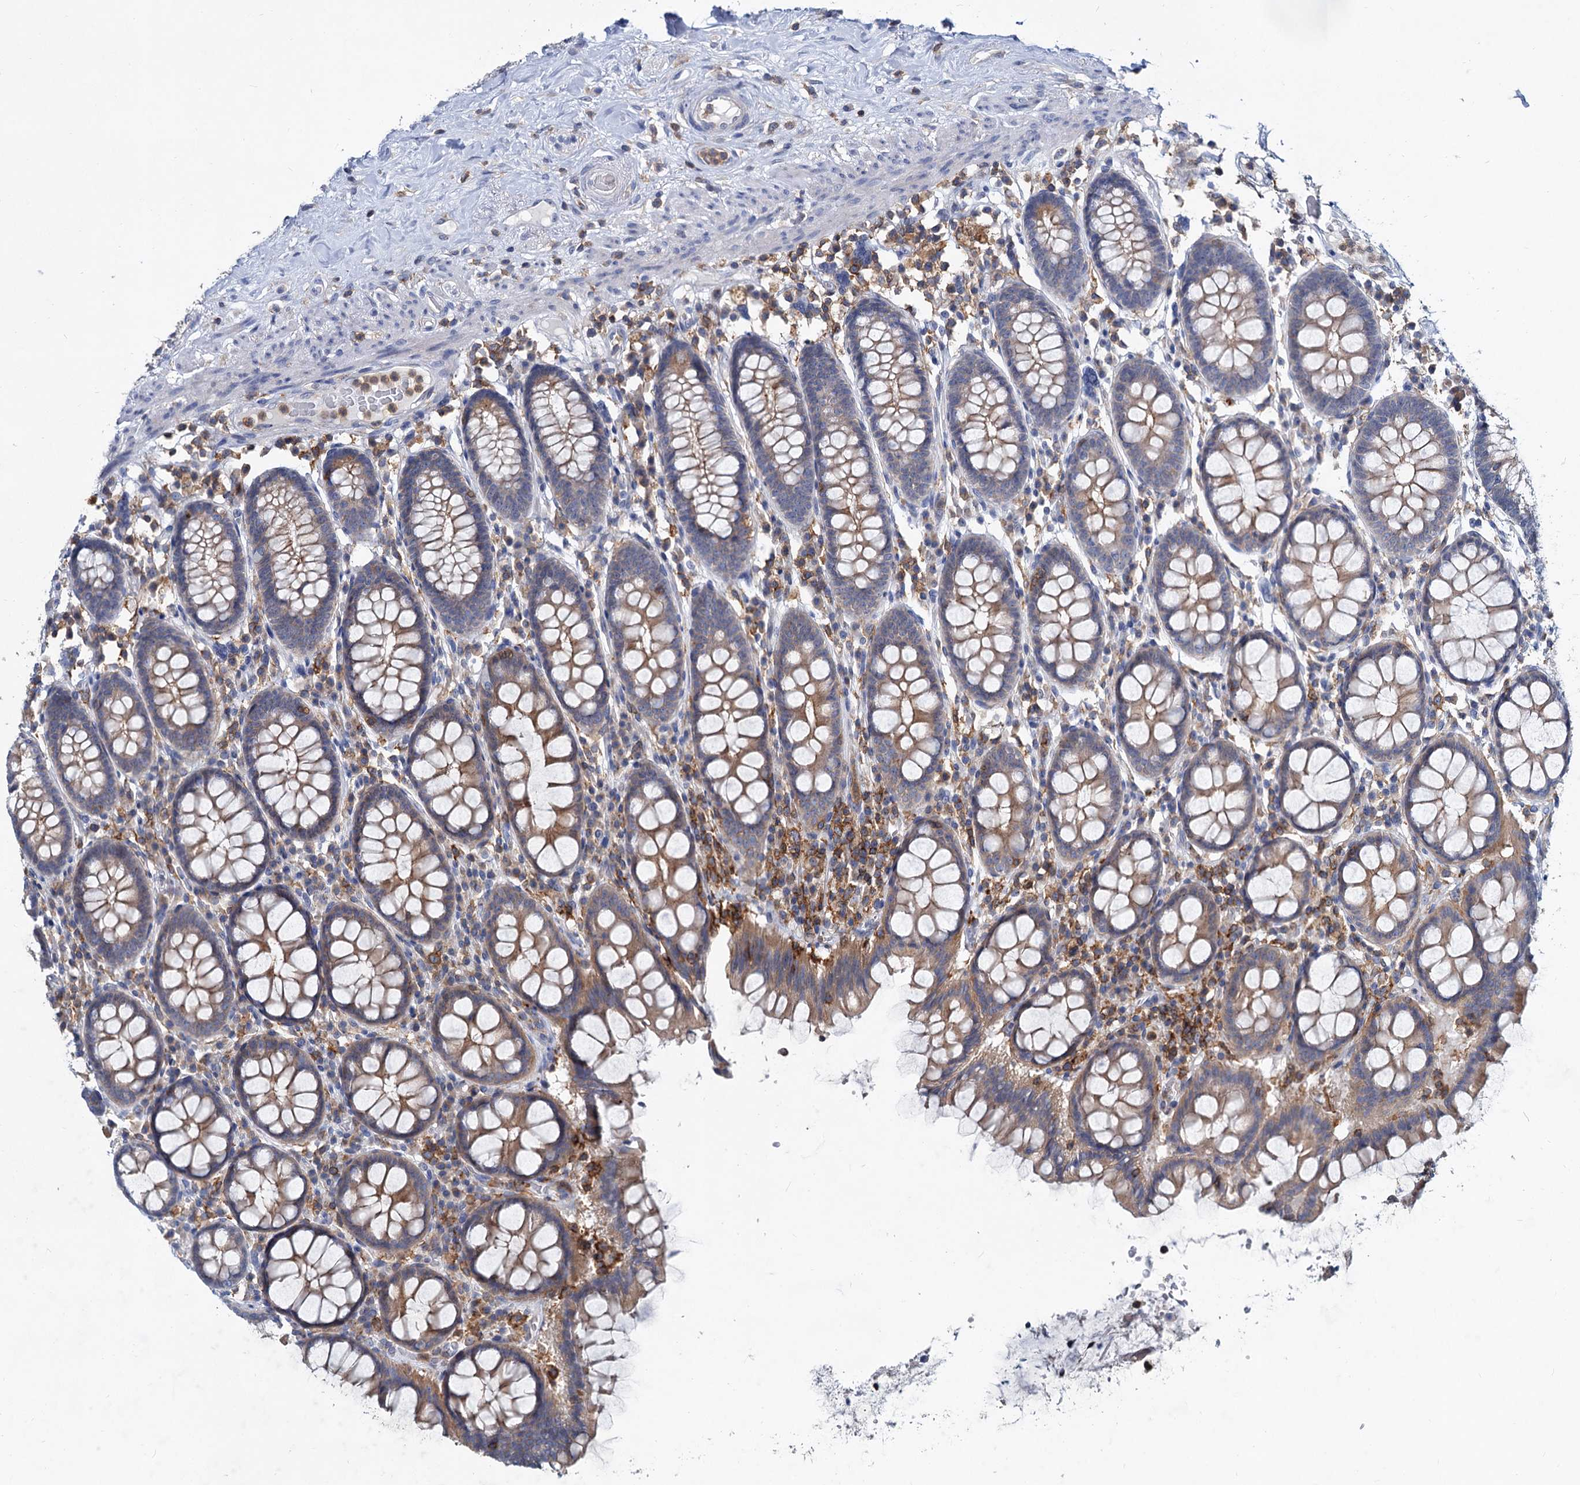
{"staining": {"intensity": "negative", "quantity": "none", "location": "none"}, "tissue": "colon", "cell_type": "Endothelial cells", "image_type": "normal", "snomed": [{"axis": "morphology", "description": "Normal tissue, NOS"}, {"axis": "topography", "description": "Colon"}], "caption": "Photomicrograph shows no significant protein positivity in endothelial cells of normal colon. Brightfield microscopy of immunohistochemistry stained with DAB (brown) and hematoxylin (blue), captured at high magnification.", "gene": "LRCH4", "patient": {"sex": "female", "age": 79}}